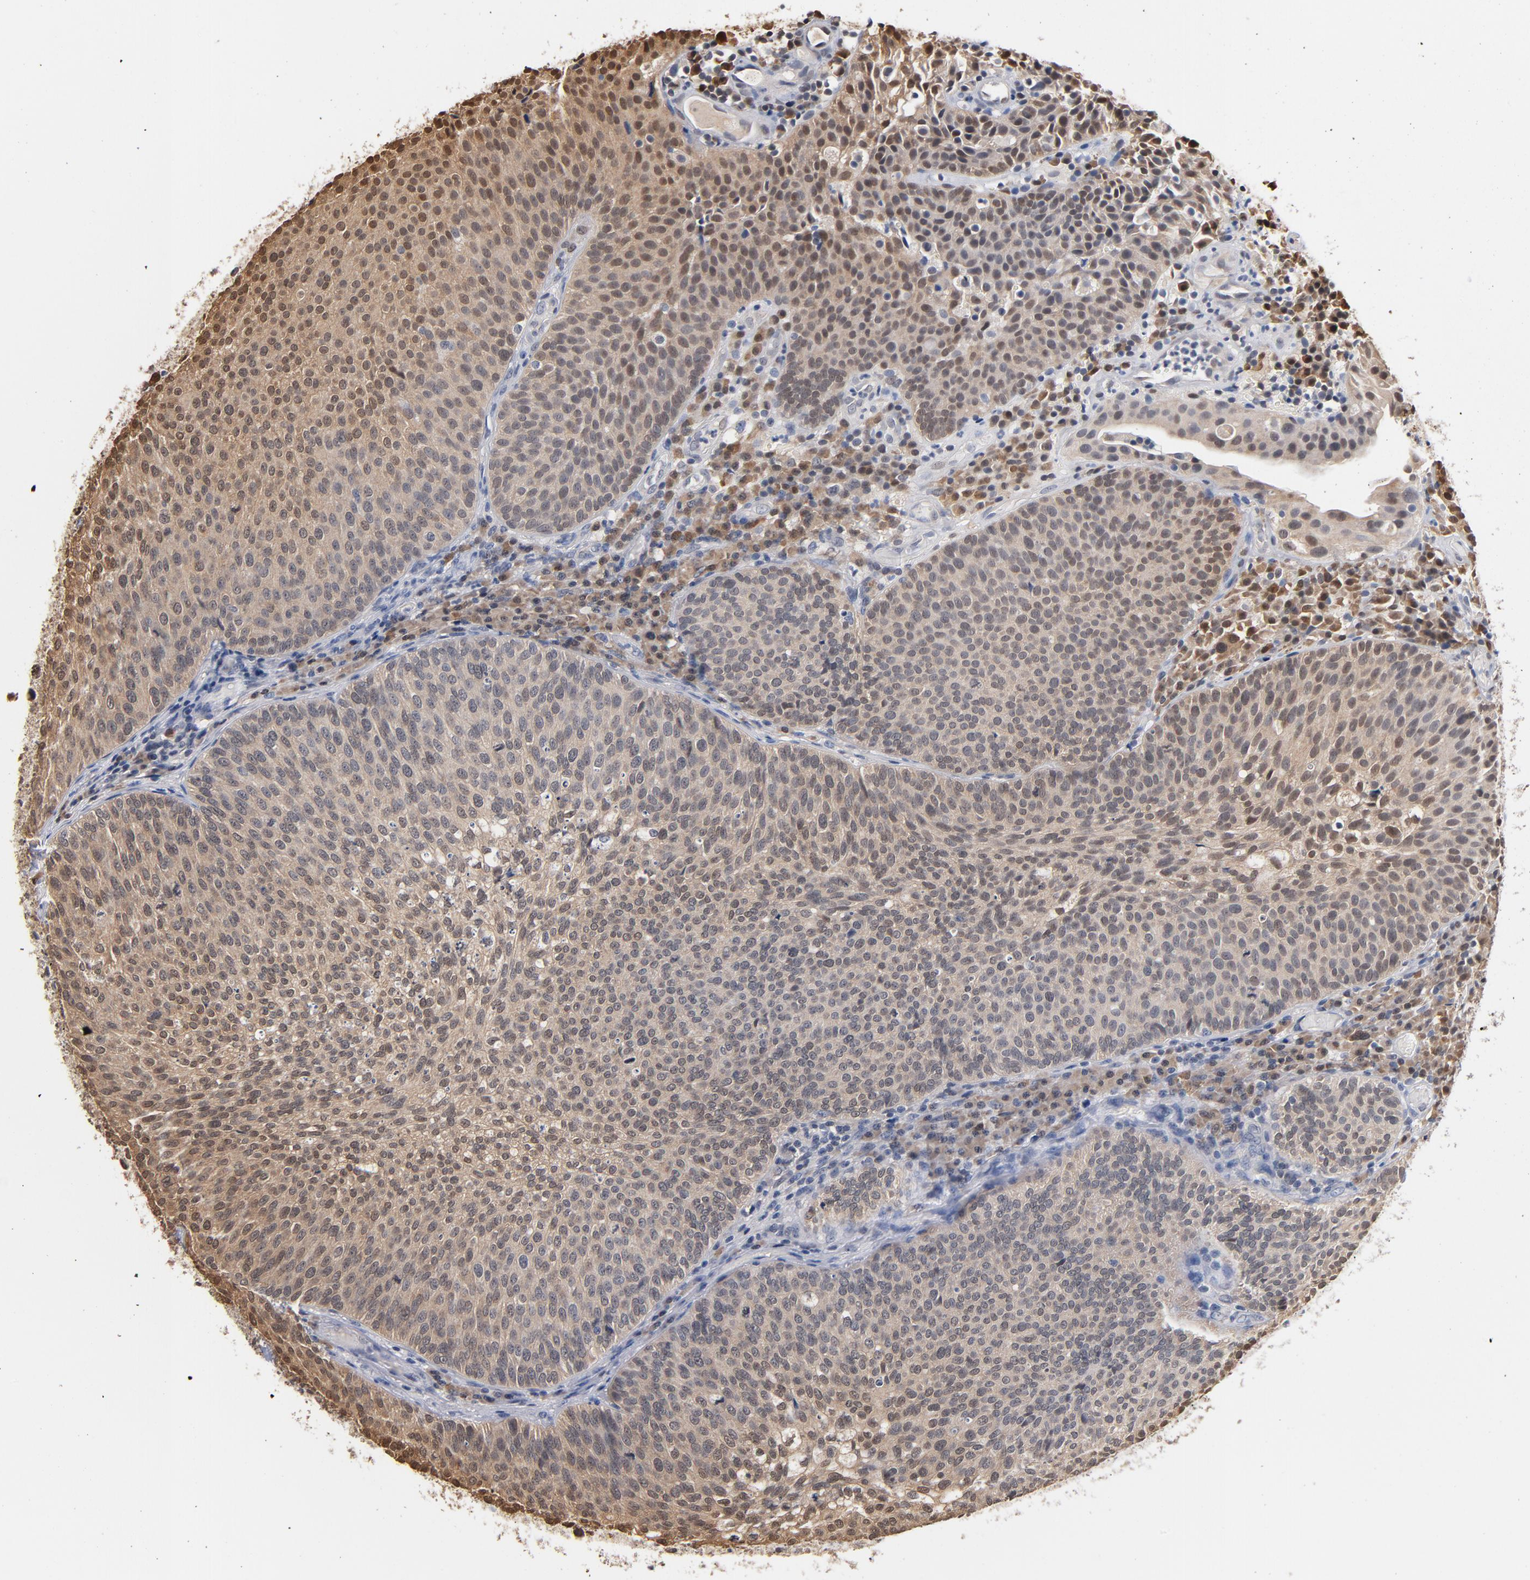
{"staining": {"intensity": "moderate", "quantity": ">75%", "location": "cytoplasmic/membranous"}, "tissue": "urothelial cancer", "cell_type": "Tumor cells", "image_type": "cancer", "snomed": [{"axis": "morphology", "description": "Urothelial carcinoma, Low grade"}, {"axis": "topography", "description": "Urinary bladder"}], "caption": "A micrograph of human urothelial carcinoma (low-grade) stained for a protein demonstrates moderate cytoplasmic/membranous brown staining in tumor cells.", "gene": "MIF", "patient": {"sex": "male", "age": 85}}